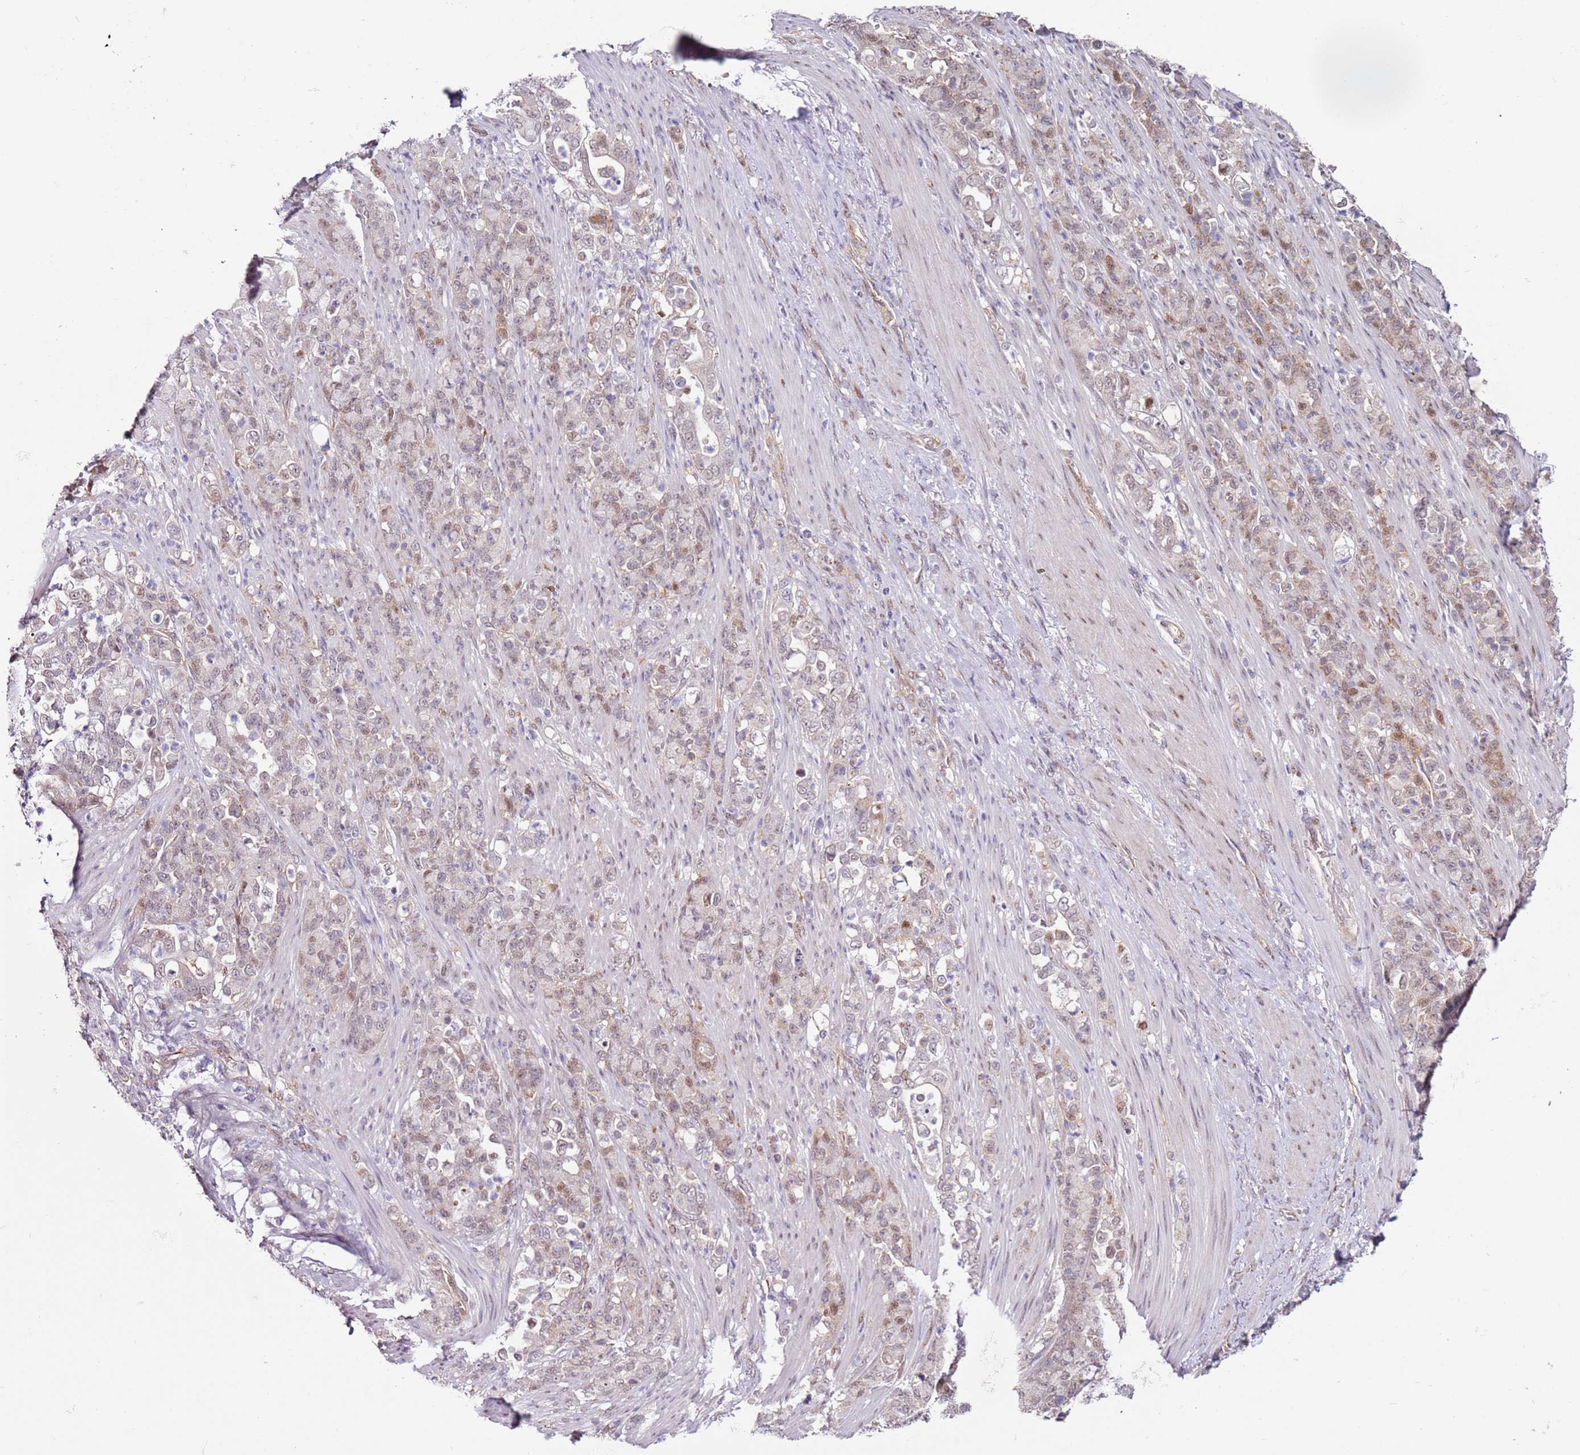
{"staining": {"intensity": "weak", "quantity": "25%-75%", "location": "nuclear"}, "tissue": "stomach cancer", "cell_type": "Tumor cells", "image_type": "cancer", "snomed": [{"axis": "morphology", "description": "Normal tissue, NOS"}, {"axis": "morphology", "description": "Adenocarcinoma, NOS"}, {"axis": "topography", "description": "Stomach"}], "caption": "The image exhibits a brown stain indicating the presence of a protein in the nuclear of tumor cells in stomach adenocarcinoma.", "gene": "PSMD4", "patient": {"sex": "female", "age": 79}}